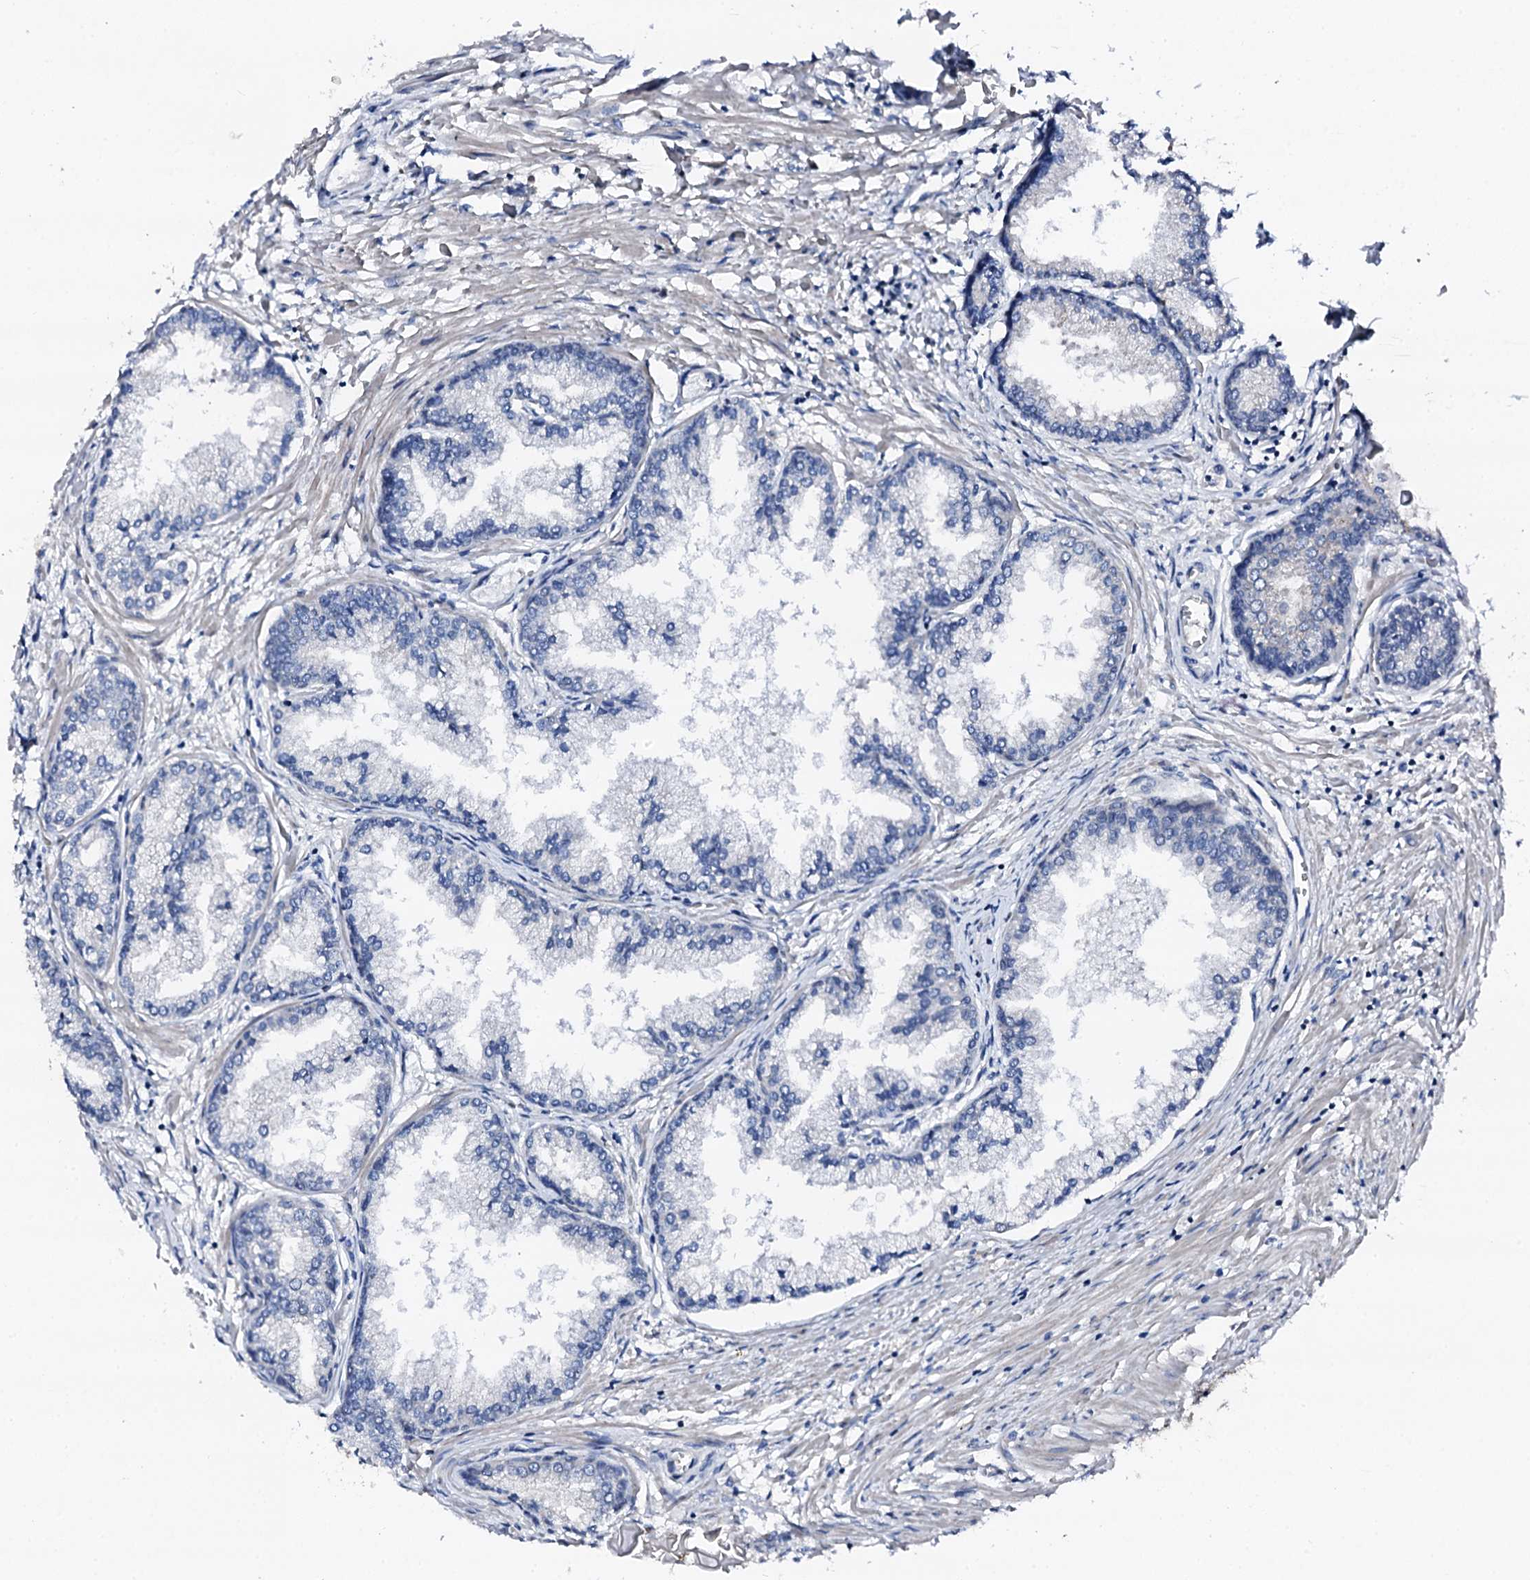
{"staining": {"intensity": "moderate", "quantity": "<25%", "location": "cytoplasmic/membranous"}, "tissue": "prostate cancer", "cell_type": "Tumor cells", "image_type": "cancer", "snomed": [{"axis": "morphology", "description": "Adenocarcinoma, High grade"}, {"axis": "topography", "description": "Prostate"}], "caption": "A photomicrograph of human prostate high-grade adenocarcinoma stained for a protein exhibits moderate cytoplasmic/membranous brown staining in tumor cells.", "gene": "TRAFD1", "patient": {"sex": "male", "age": 68}}